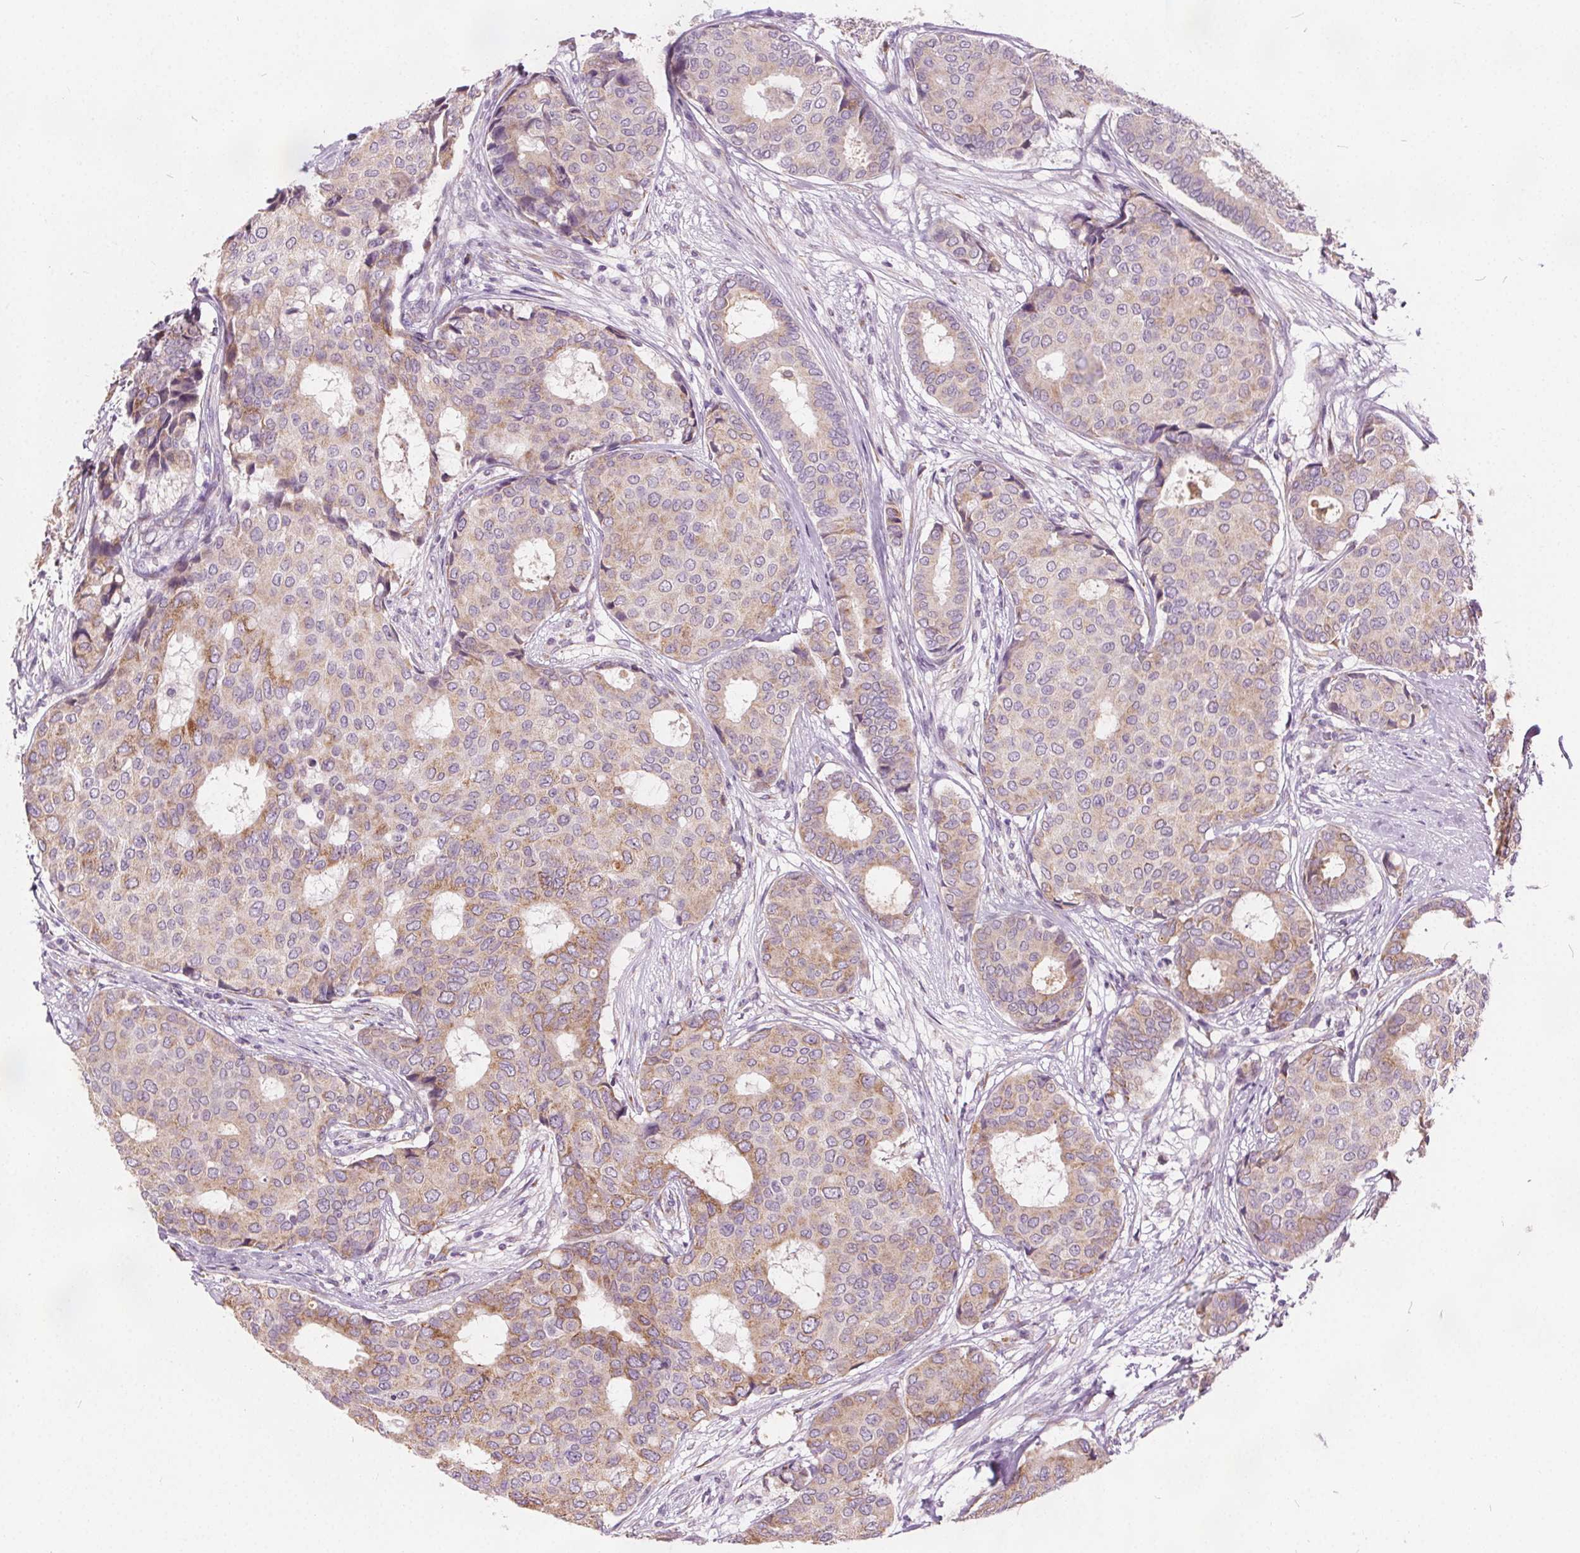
{"staining": {"intensity": "moderate", "quantity": "<25%", "location": "cytoplasmic/membranous"}, "tissue": "breast cancer", "cell_type": "Tumor cells", "image_type": "cancer", "snomed": [{"axis": "morphology", "description": "Duct carcinoma"}, {"axis": "topography", "description": "Breast"}], "caption": "Breast cancer stained with a brown dye reveals moderate cytoplasmic/membranous positive staining in about <25% of tumor cells.", "gene": "ACOX2", "patient": {"sex": "female", "age": 75}}